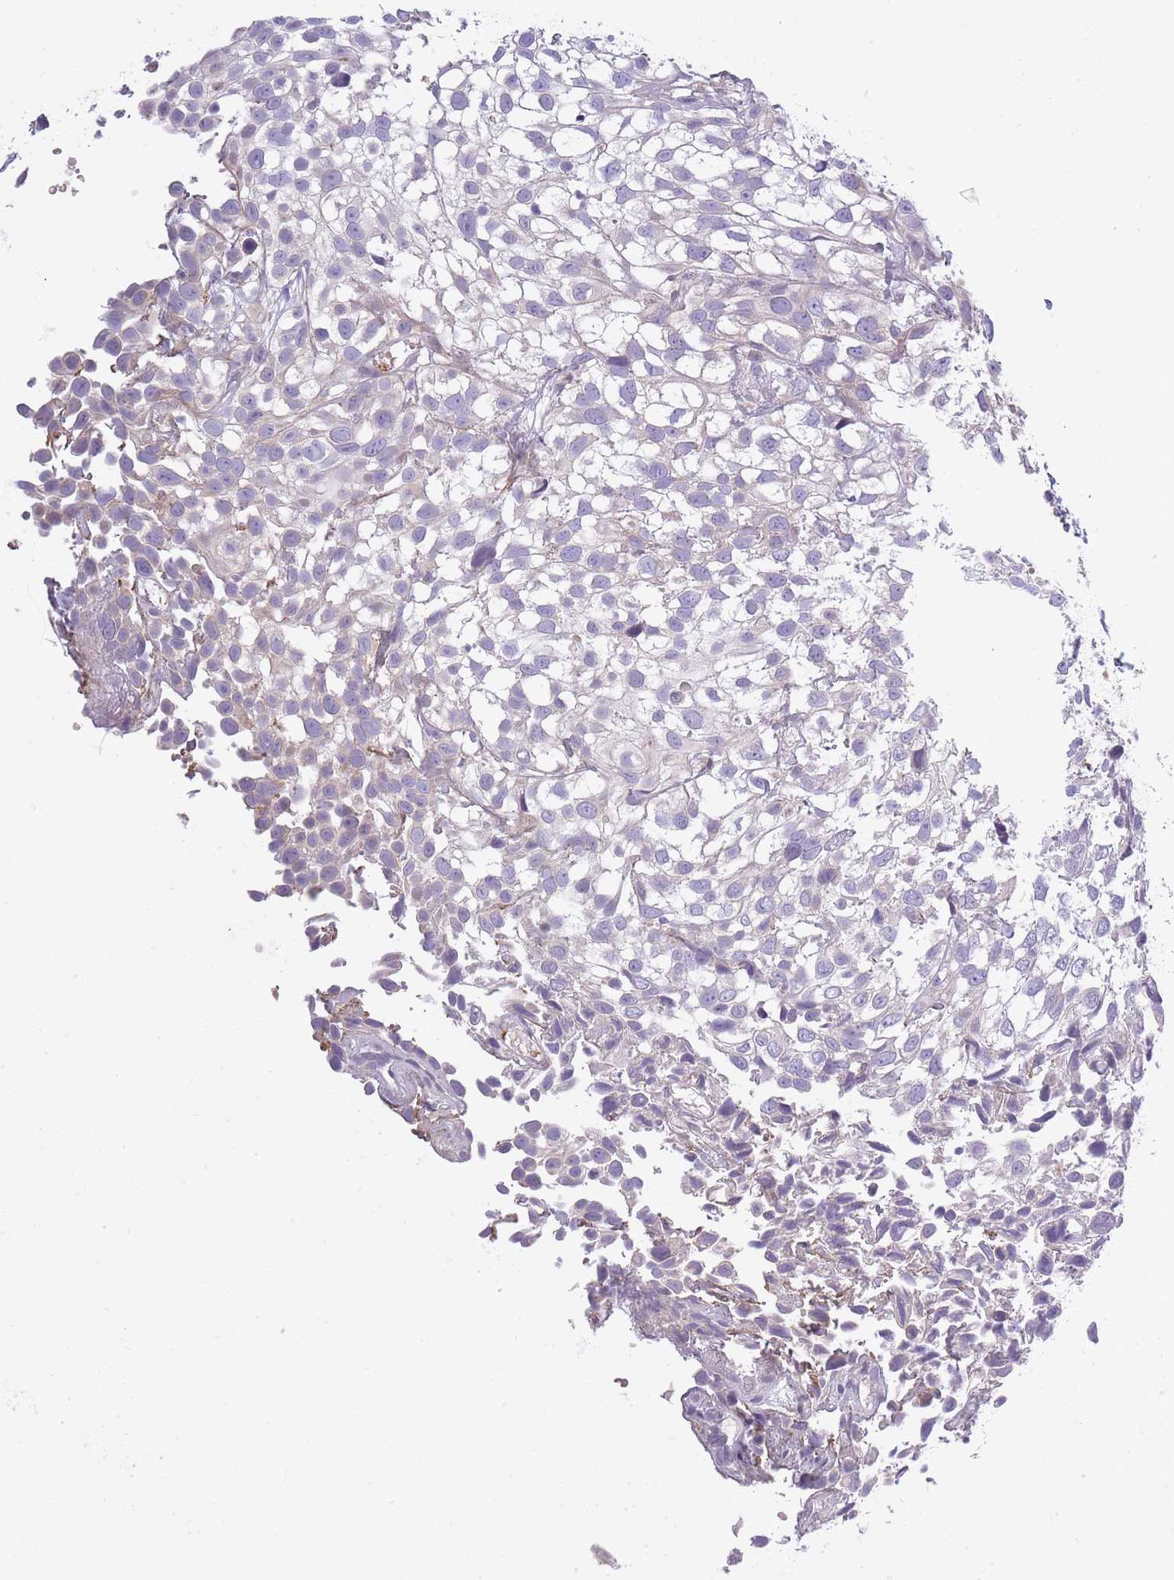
{"staining": {"intensity": "negative", "quantity": "none", "location": "none"}, "tissue": "urothelial cancer", "cell_type": "Tumor cells", "image_type": "cancer", "snomed": [{"axis": "morphology", "description": "Urothelial carcinoma, High grade"}, {"axis": "topography", "description": "Urinary bladder"}], "caption": "Immunohistochemistry of urothelial cancer reveals no positivity in tumor cells.", "gene": "AP3M2", "patient": {"sex": "male", "age": 56}}